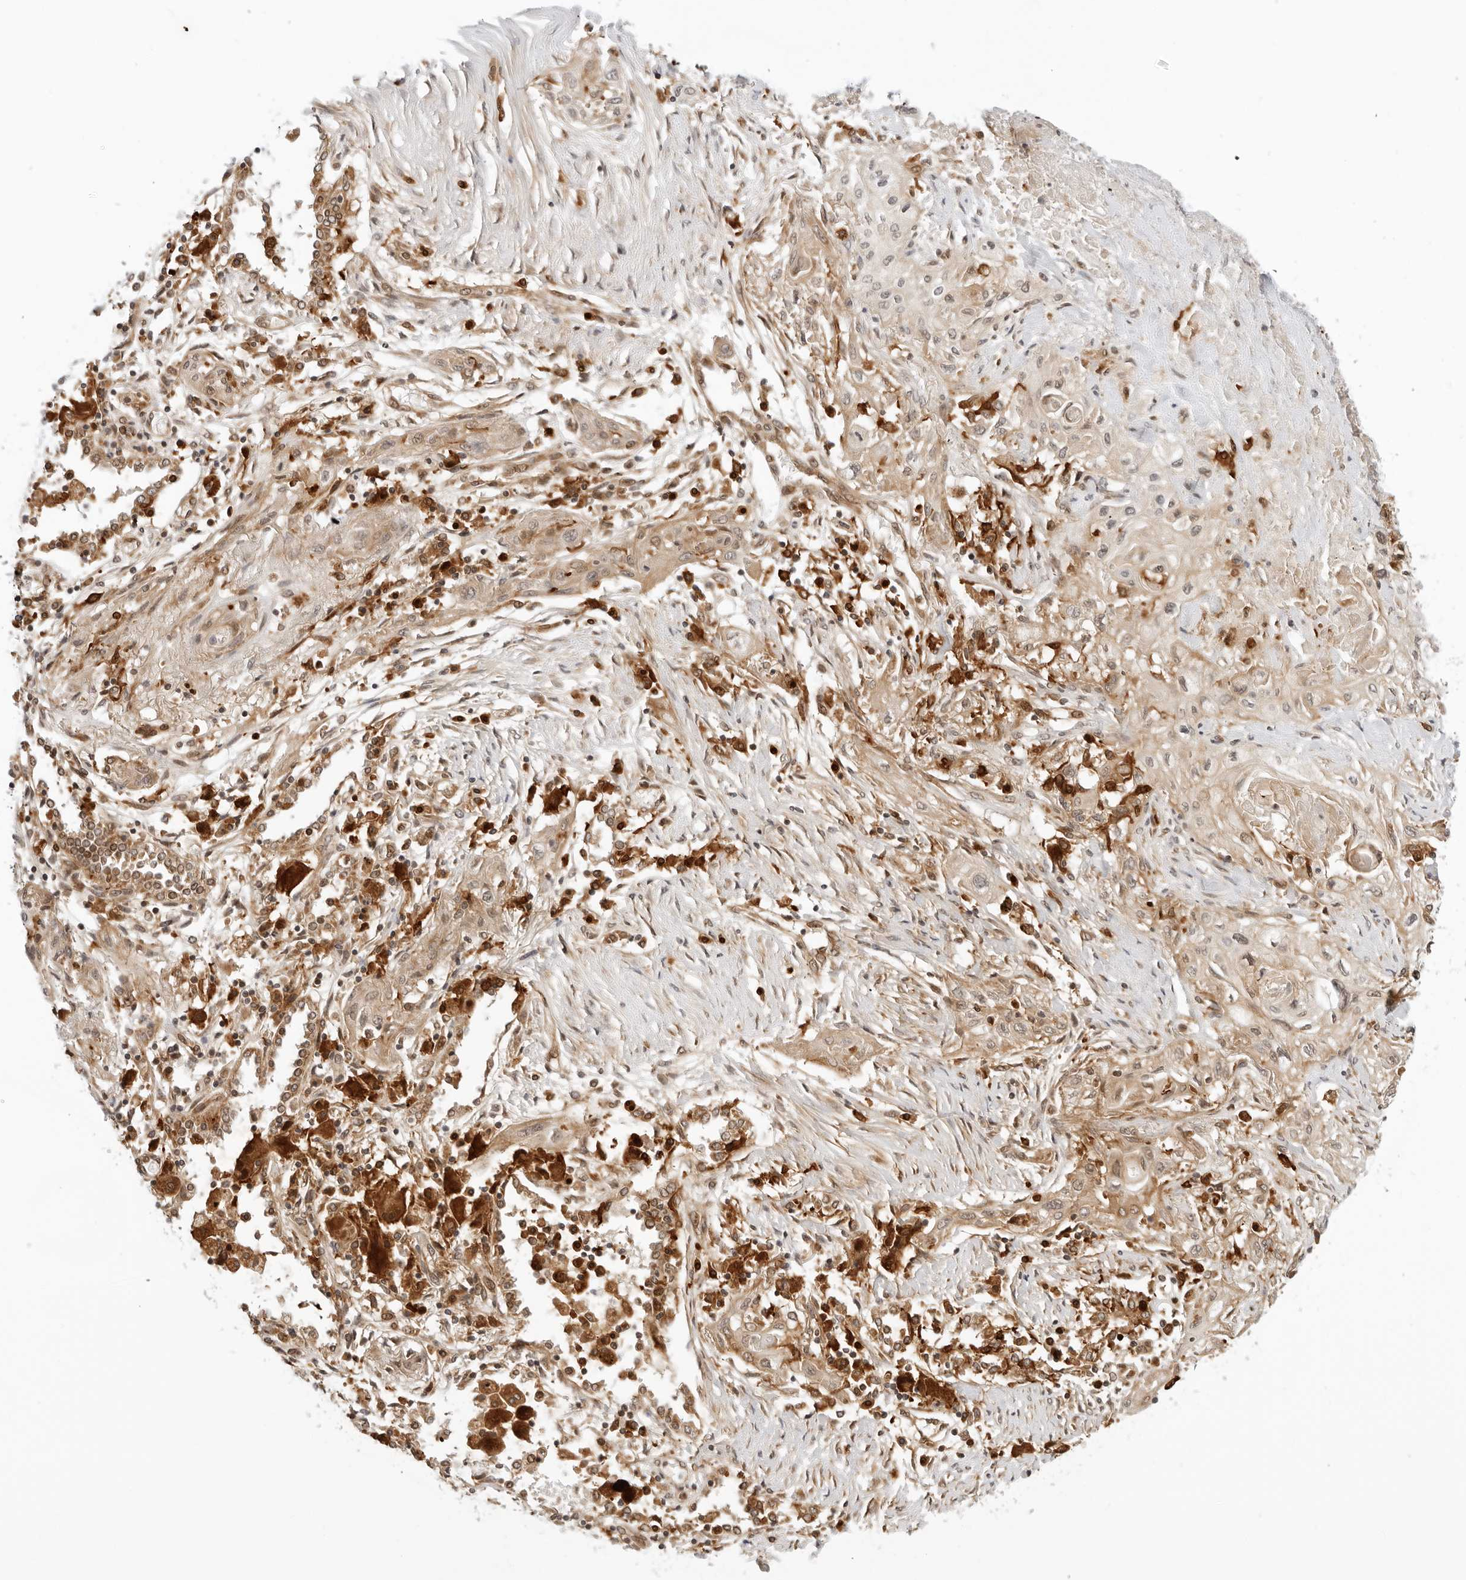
{"staining": {"intensity": "weak", "quantity": ">75%", "location": "cytoplasmic/membranous"}, "tissue": "lung cancer", "cell_type": "Tumor cells", "image_type": "cancer", "snomed": [{"axis": "morphology", "description": "Squamous cell carcinoma, NOS"}, {"axis": "topography", "description": "Lung"}], "caption": "Tumor cells display weak cytoplasmic/membranous positivity in approximately >75% of cells in lung squamous cell carcinoma.", "gene": "RC3H1", "patient": {"sex": "female", "age": 47}}